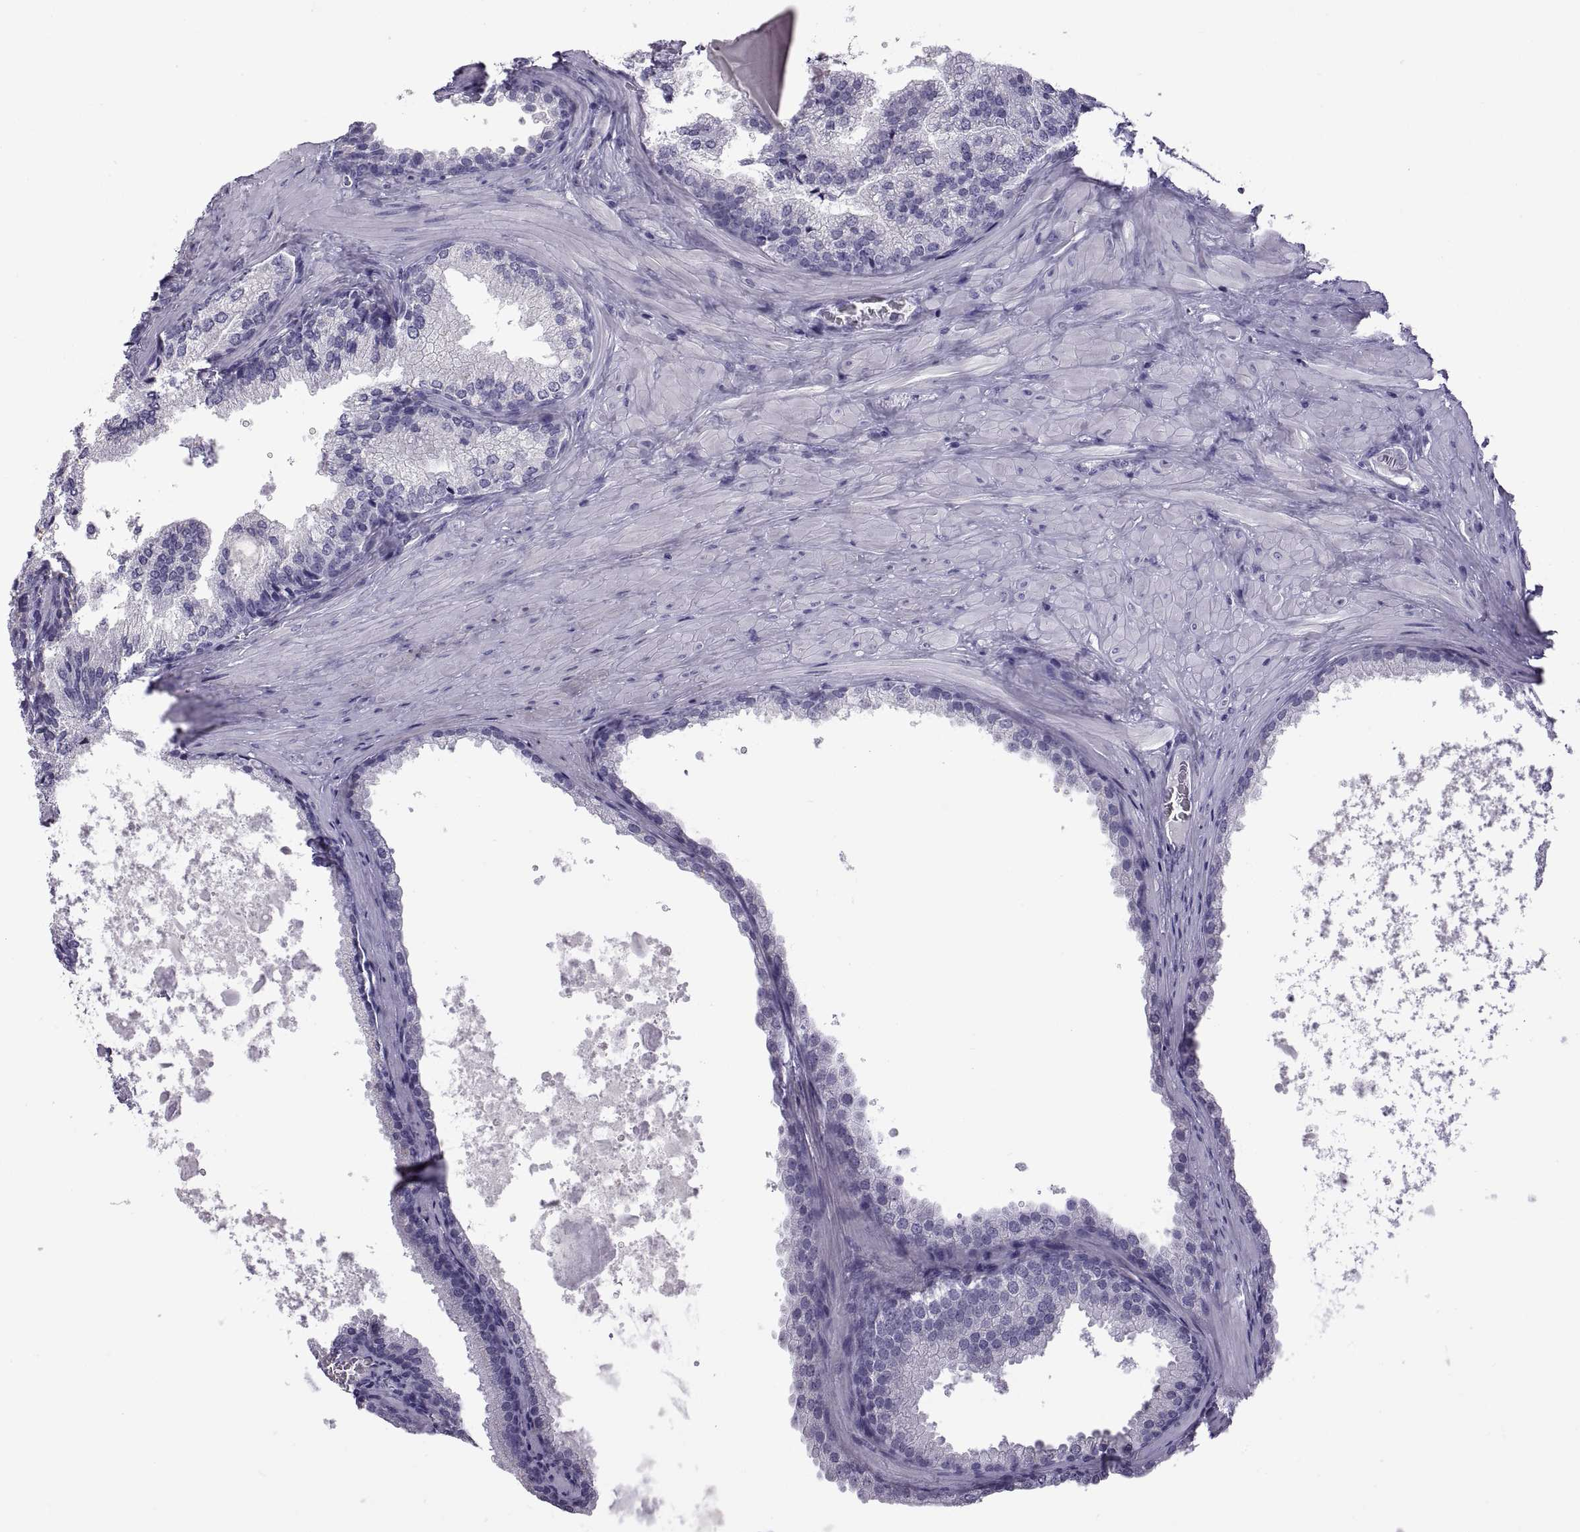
{"staining": {"intensity": "negative", "quantity": "none", "location": "none"}, "tissue": "prostate cancer", "cell_type": "Tumor cells", "image_type": "cancer", "snomed": [{"axis": "morphology", "description": "Adenocarcinoma, Low grade"}, {"axis": "topography", "description": "Prostate"}], "caption": "High power microscopy micrograph of an immunohistochemistry (IHC) histopathology image of prostate cancer (adenocarcinoma (low-grade)), revealing no significant expression in tumor cells.", "gene": "RDM1", "patient": {"sex": "male", "age": 56}}